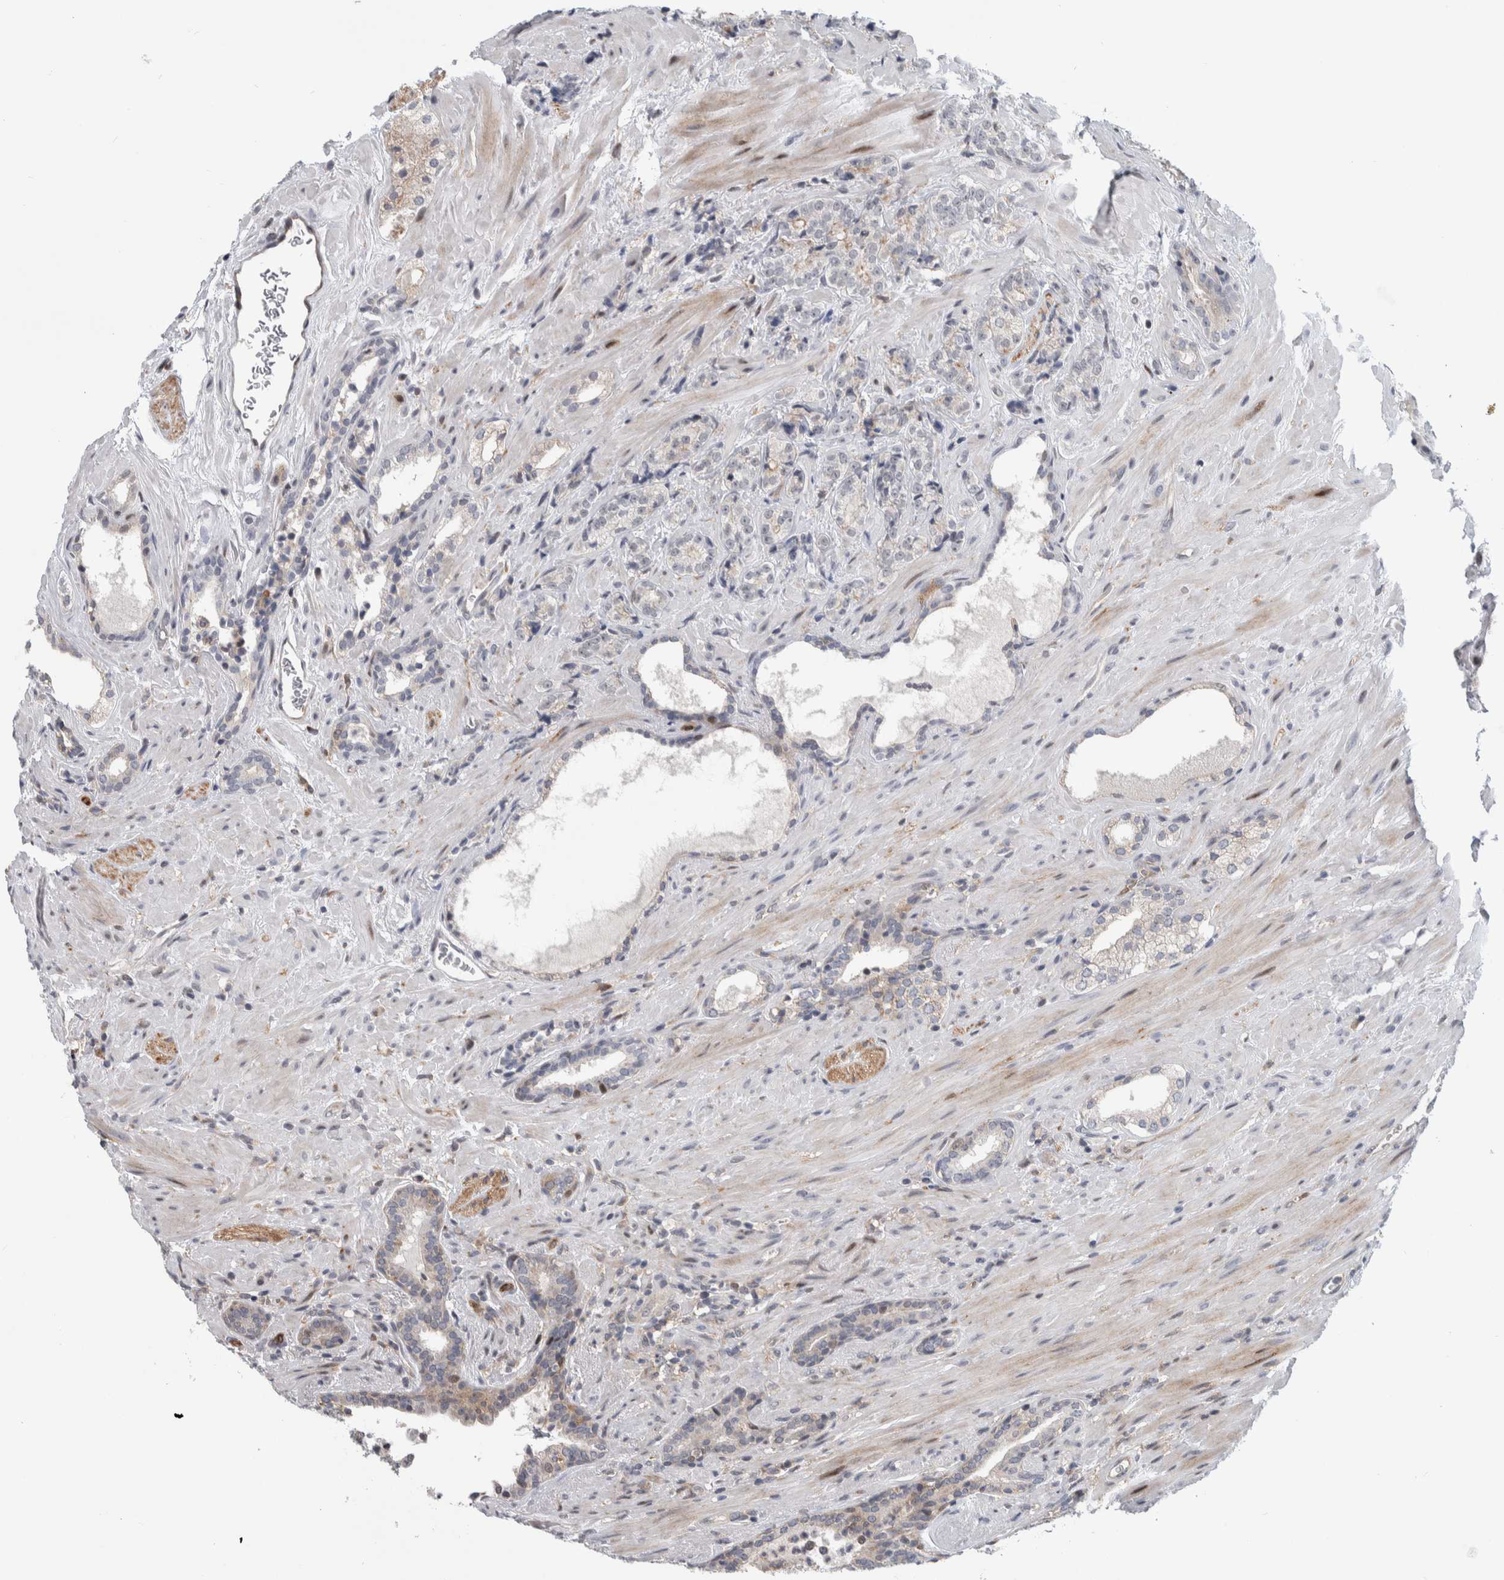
{"staining": {"intensity": "negative", "quantity": "none", "location": "none"}, "tissue": "prostate cancer", "cell_type": "Tumor cells", "image_type": "cancer", "snomed": [{"axis": "morphology", "description": "Adenocarcinoma, High grade"}, {"axis": "topography", "description": "Prostate"}], "caption": "Immunohistochemistry of human prostate cancer shows no expression in tumor cells. (DAB (3,3'-diaminobenzidine) IHC visualized using brightfield microscopy, high magnification).", "gene": "MSL1", "patient": {"sex": "male", "age": 71}}